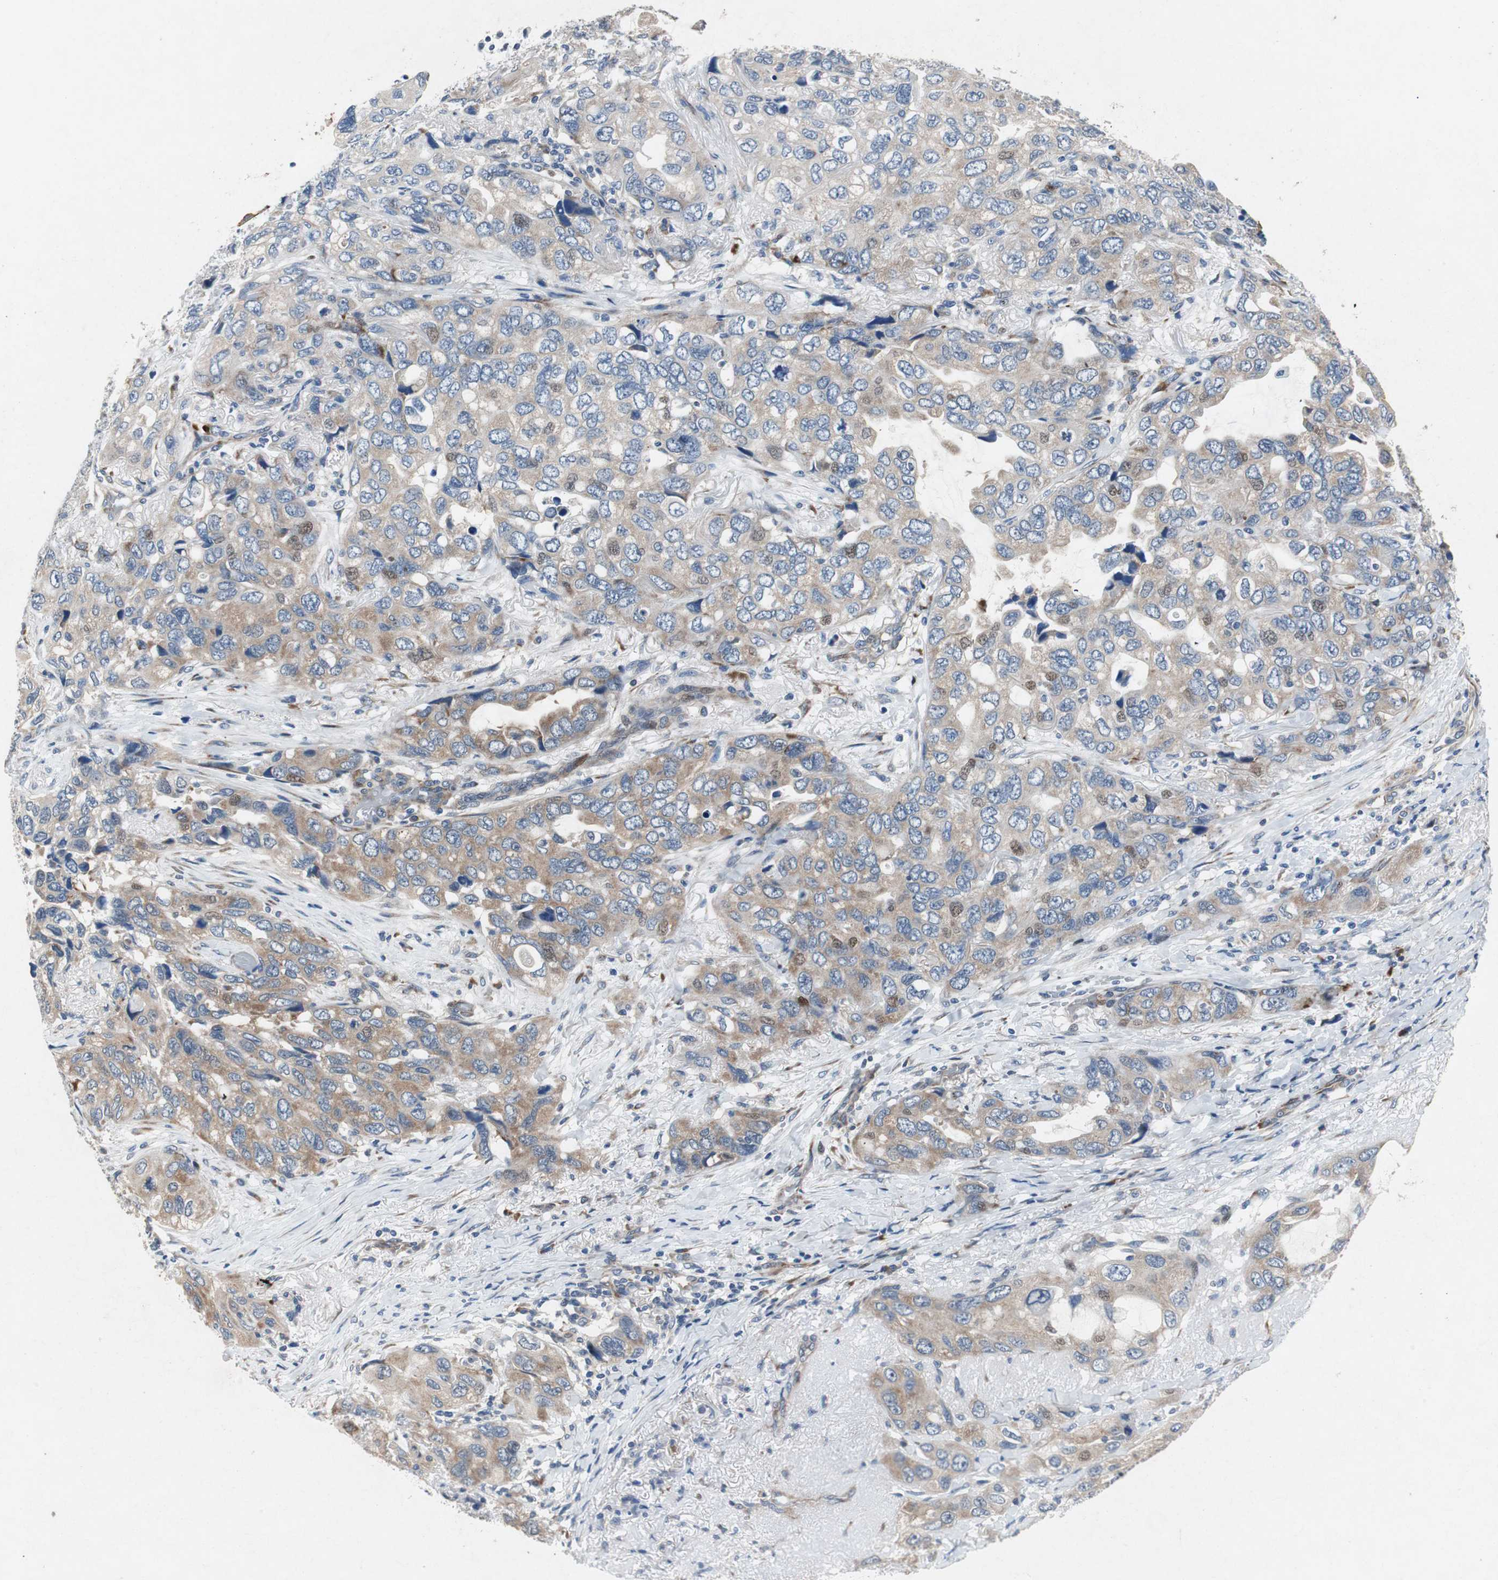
{"staining": {"intensity": "moderate", "quantity": ">75%", "location": "cytoplasmic/membranous,nuclear"}, "tissue": "lung cancer", "cell_type": "Tumor cells", "image_type": "cancer", "snomed": [{"axis": "morphology", "description": "Squamous cell carcinoma, NOS"}, {"axis": "topography", "description": "Lung"}], "caption": "Lung cancer (squamous cell carcinoma) stained with a protein marker reveals moderate staining in tumor cells.", "gene": "RPL35", "patient": {"sex": "female", "age": 73}}